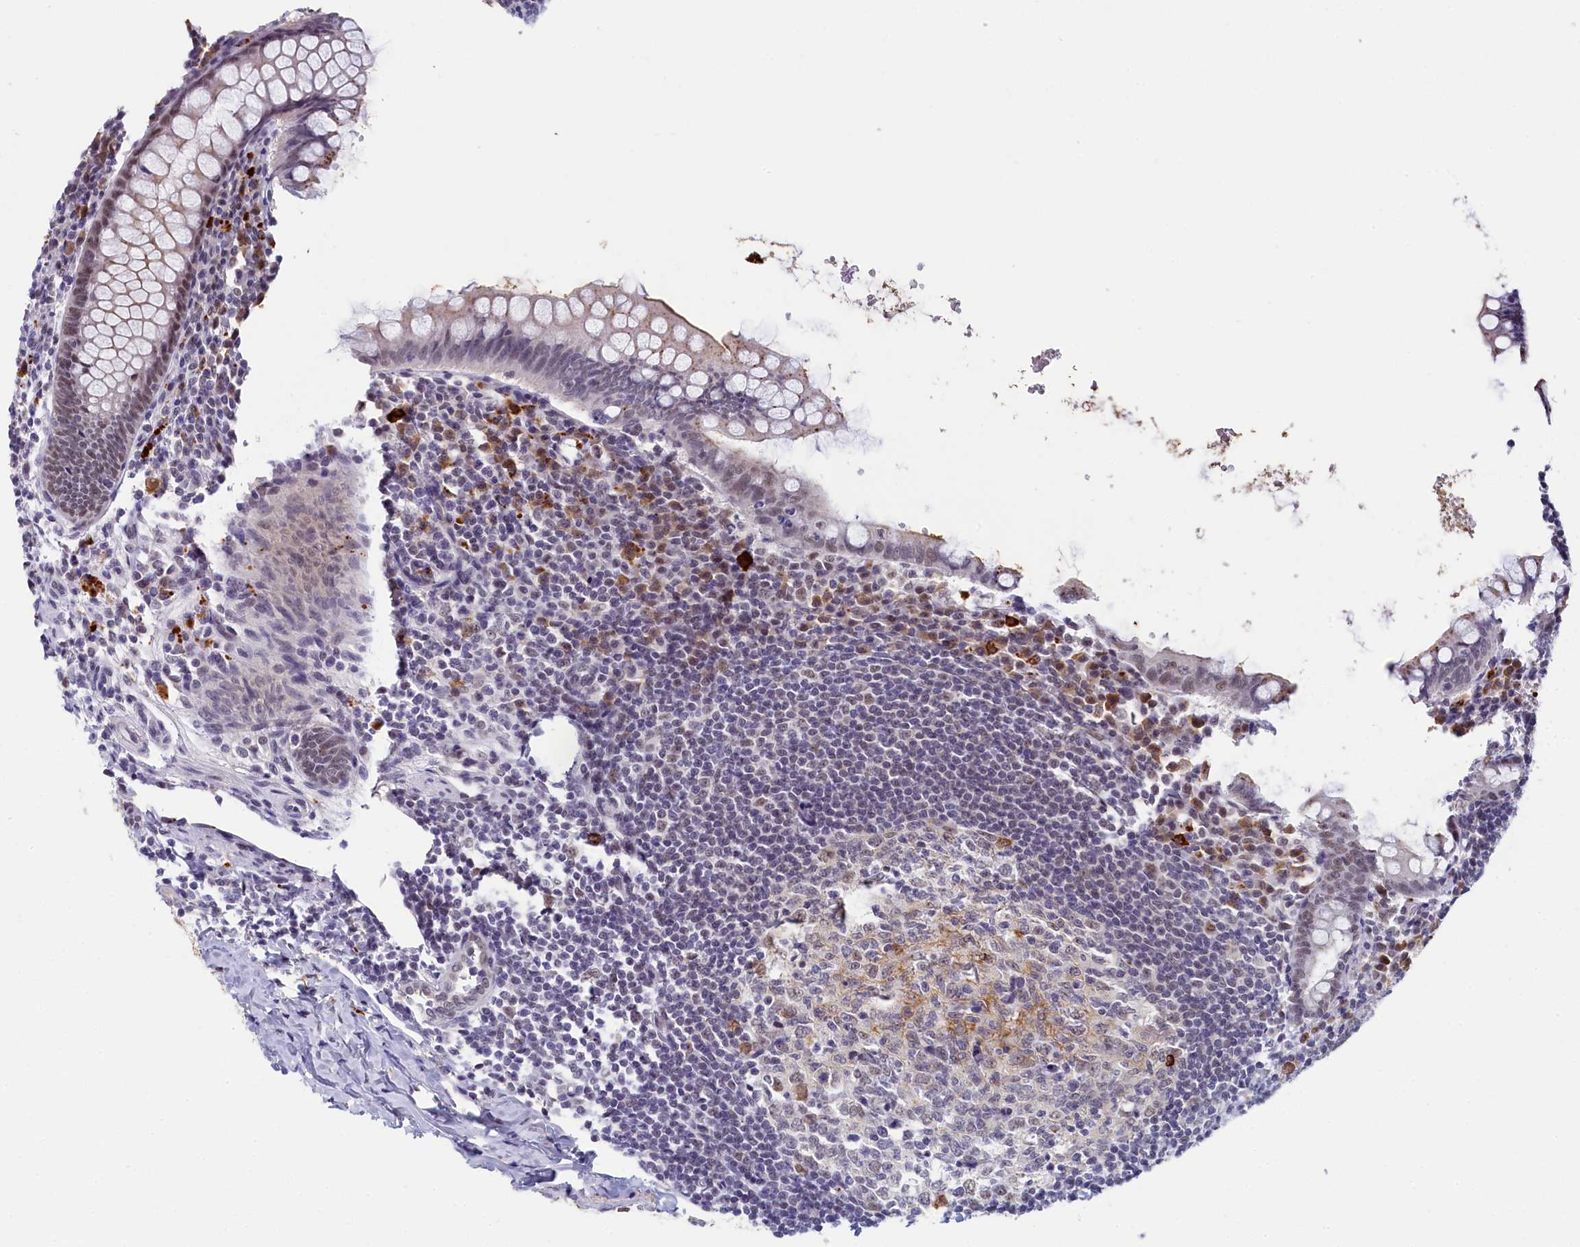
{"staining": {"intensity": "moderate", "quantity": "25%-75%", "location": "nuclear"}, "tissue": "appendix", "cell_type": "Glandular cells", "image_type": "normal", "snomed": [{"axis": "morphology", "description": "Normal tissue, NOS"}, {"axis": "topography", "description": "Appendix"}], "caption": "A brown stain highlights moderate nuclear staining of a protein in glandular cells of benign appendix.", "gene": "INTS14", "patient": {"sex": "female", "age": 33}}